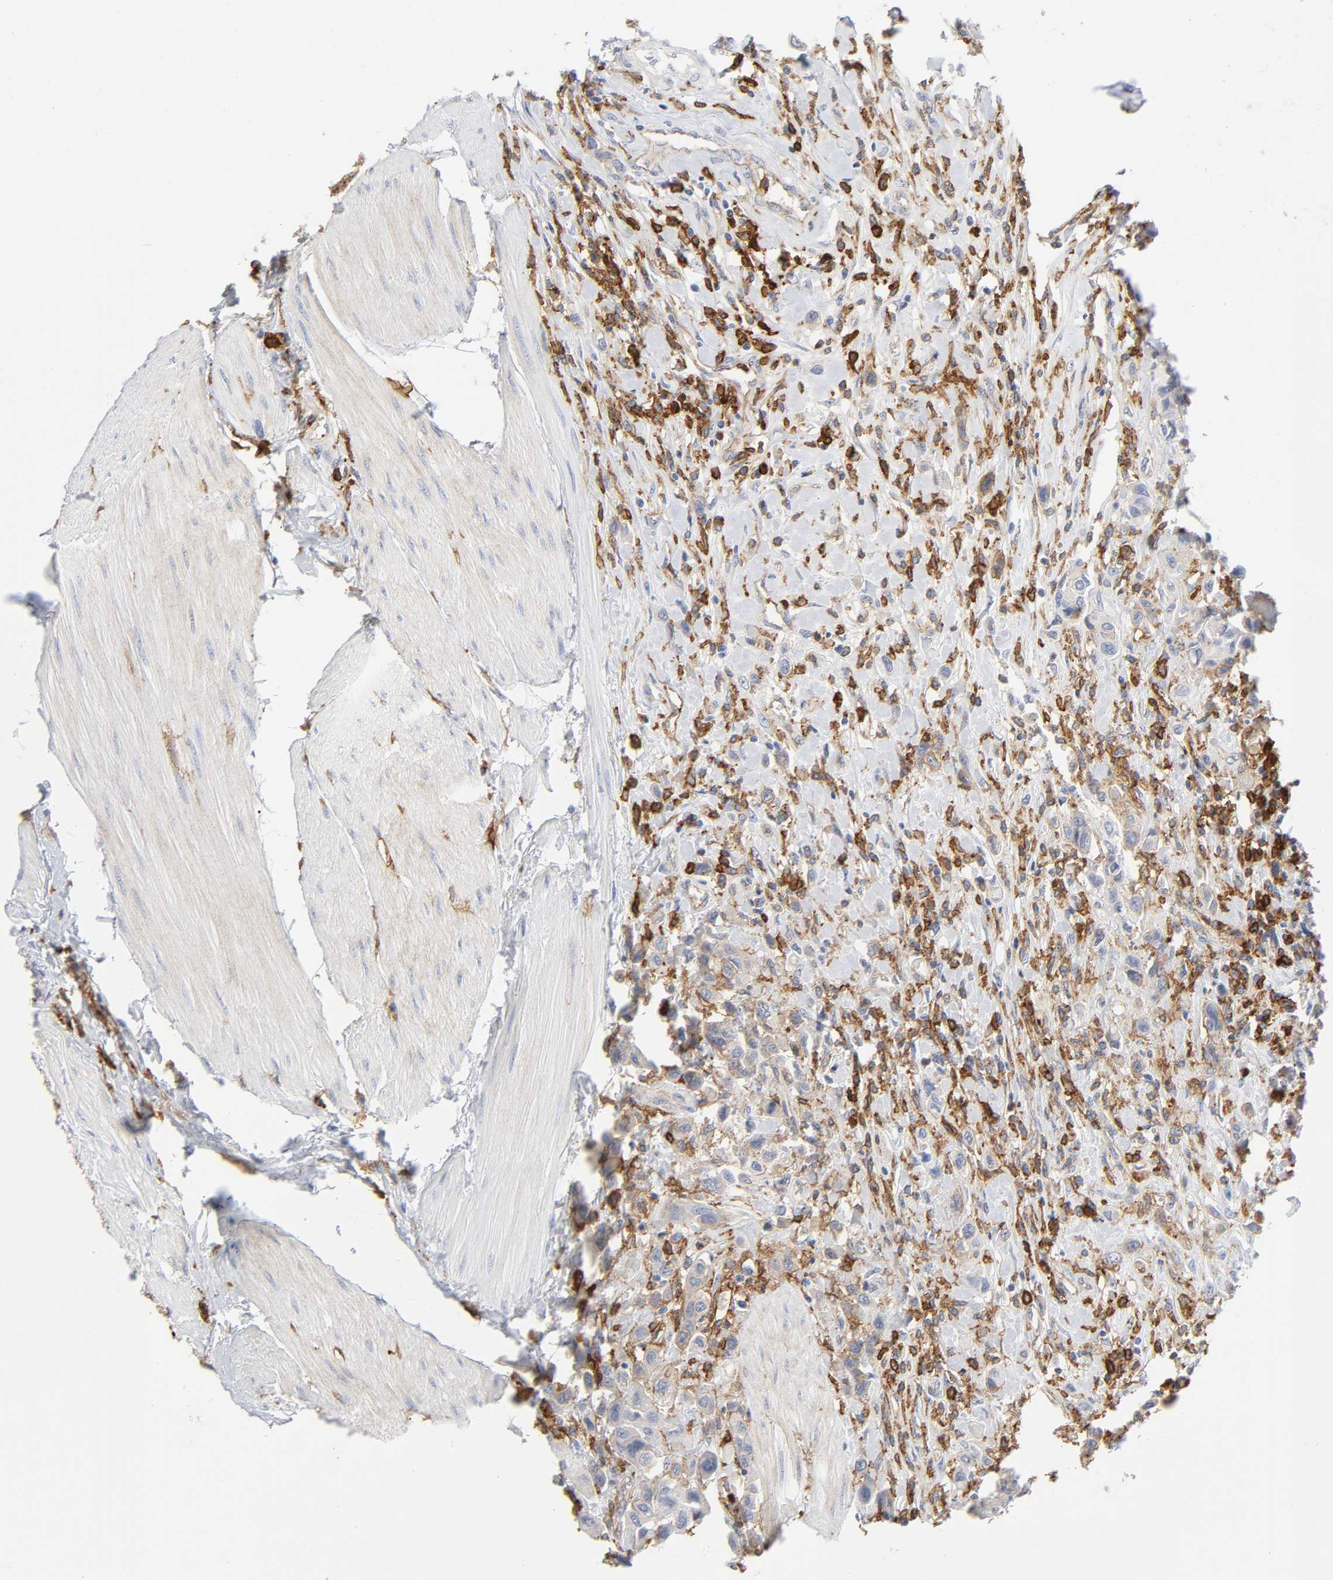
{"staining": {"intensity": "weak", "quantity": "25%-75%", "location": "cytoplasmic/membranous"}, "tissue": "urothelial cancer", "cell_type": "Tumor cells", "image_type": "cancer", "snomed": [{"axis": "morphology", "description": "Urothelial carcinoma, High grade"}, {"axis": "topography", "description": "Urinary bladder"}], "caption": "Immunohistochemistry (DAB (3,3'-diaminobenzidine)) staining of human urothelial carcinoma (high-grade) demonstrates weak cytoplasmic/membranous protein expression in approximately 25%-75% of tumor cells.", "gene": "LYN", "patient": {"sex": "male", "age": 50}}